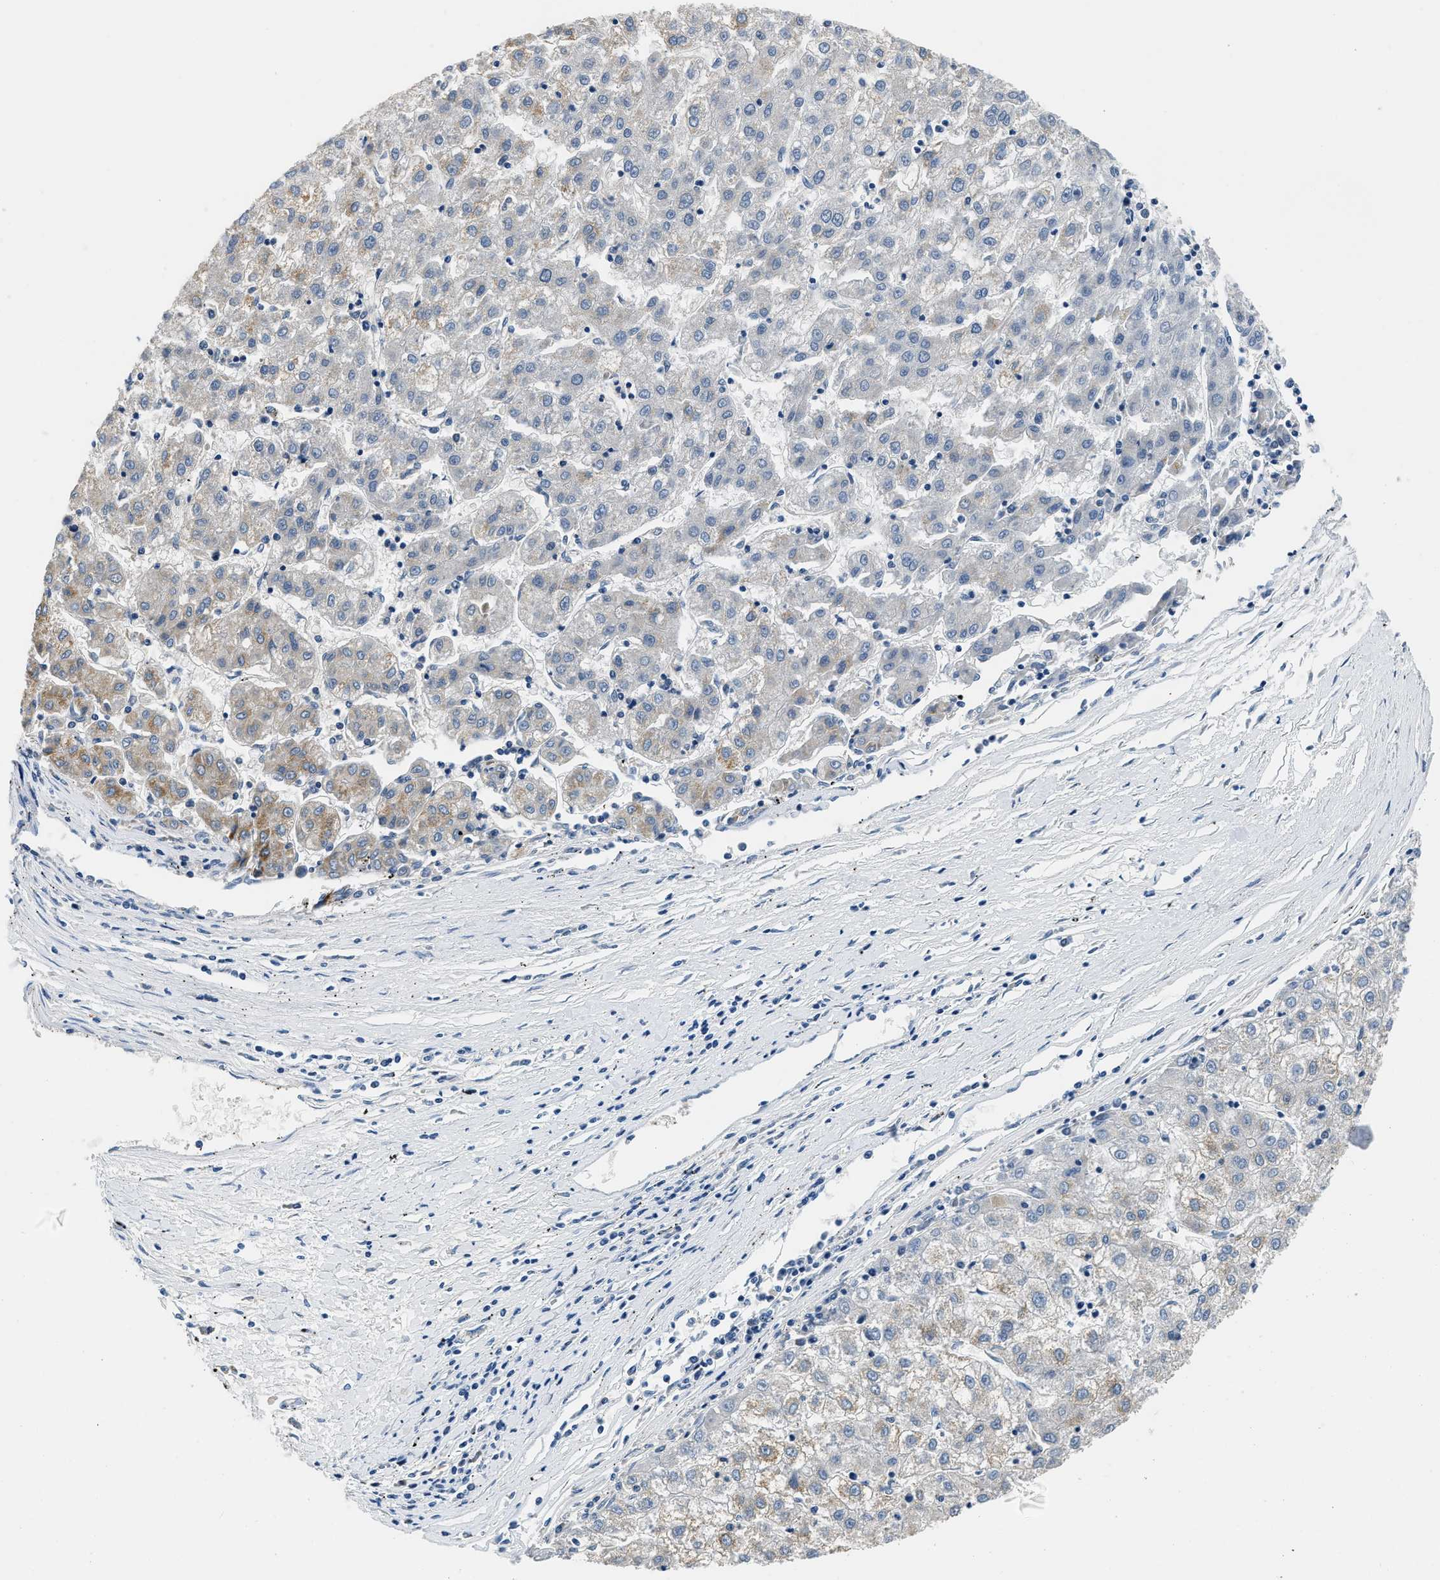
{"staining": {"intensity": "moderate", "quantity": "<25%", "location": "cytoplasmic/membranous"}, "tissue": "liver cancer", "cell_type": "Tumor cells", "image_type": "cancer", "snomed": [{"axis": "morphology", "description": "Carcinoma, Hepatocellular, NOS"}, {"axis": "topography", "description": "Liver"}], "caption": "Tumor cells exhibit low levels of moderate cytoplasmic/membranous positivity in approximately <25% of cells in human liver cancer. Using DAB (brown) and hematoxylin (blue) stains, captured at high magnification using brightfield microscopy.", "gene": "PCK2", "patient": {"sex": "male", "age": 72}}